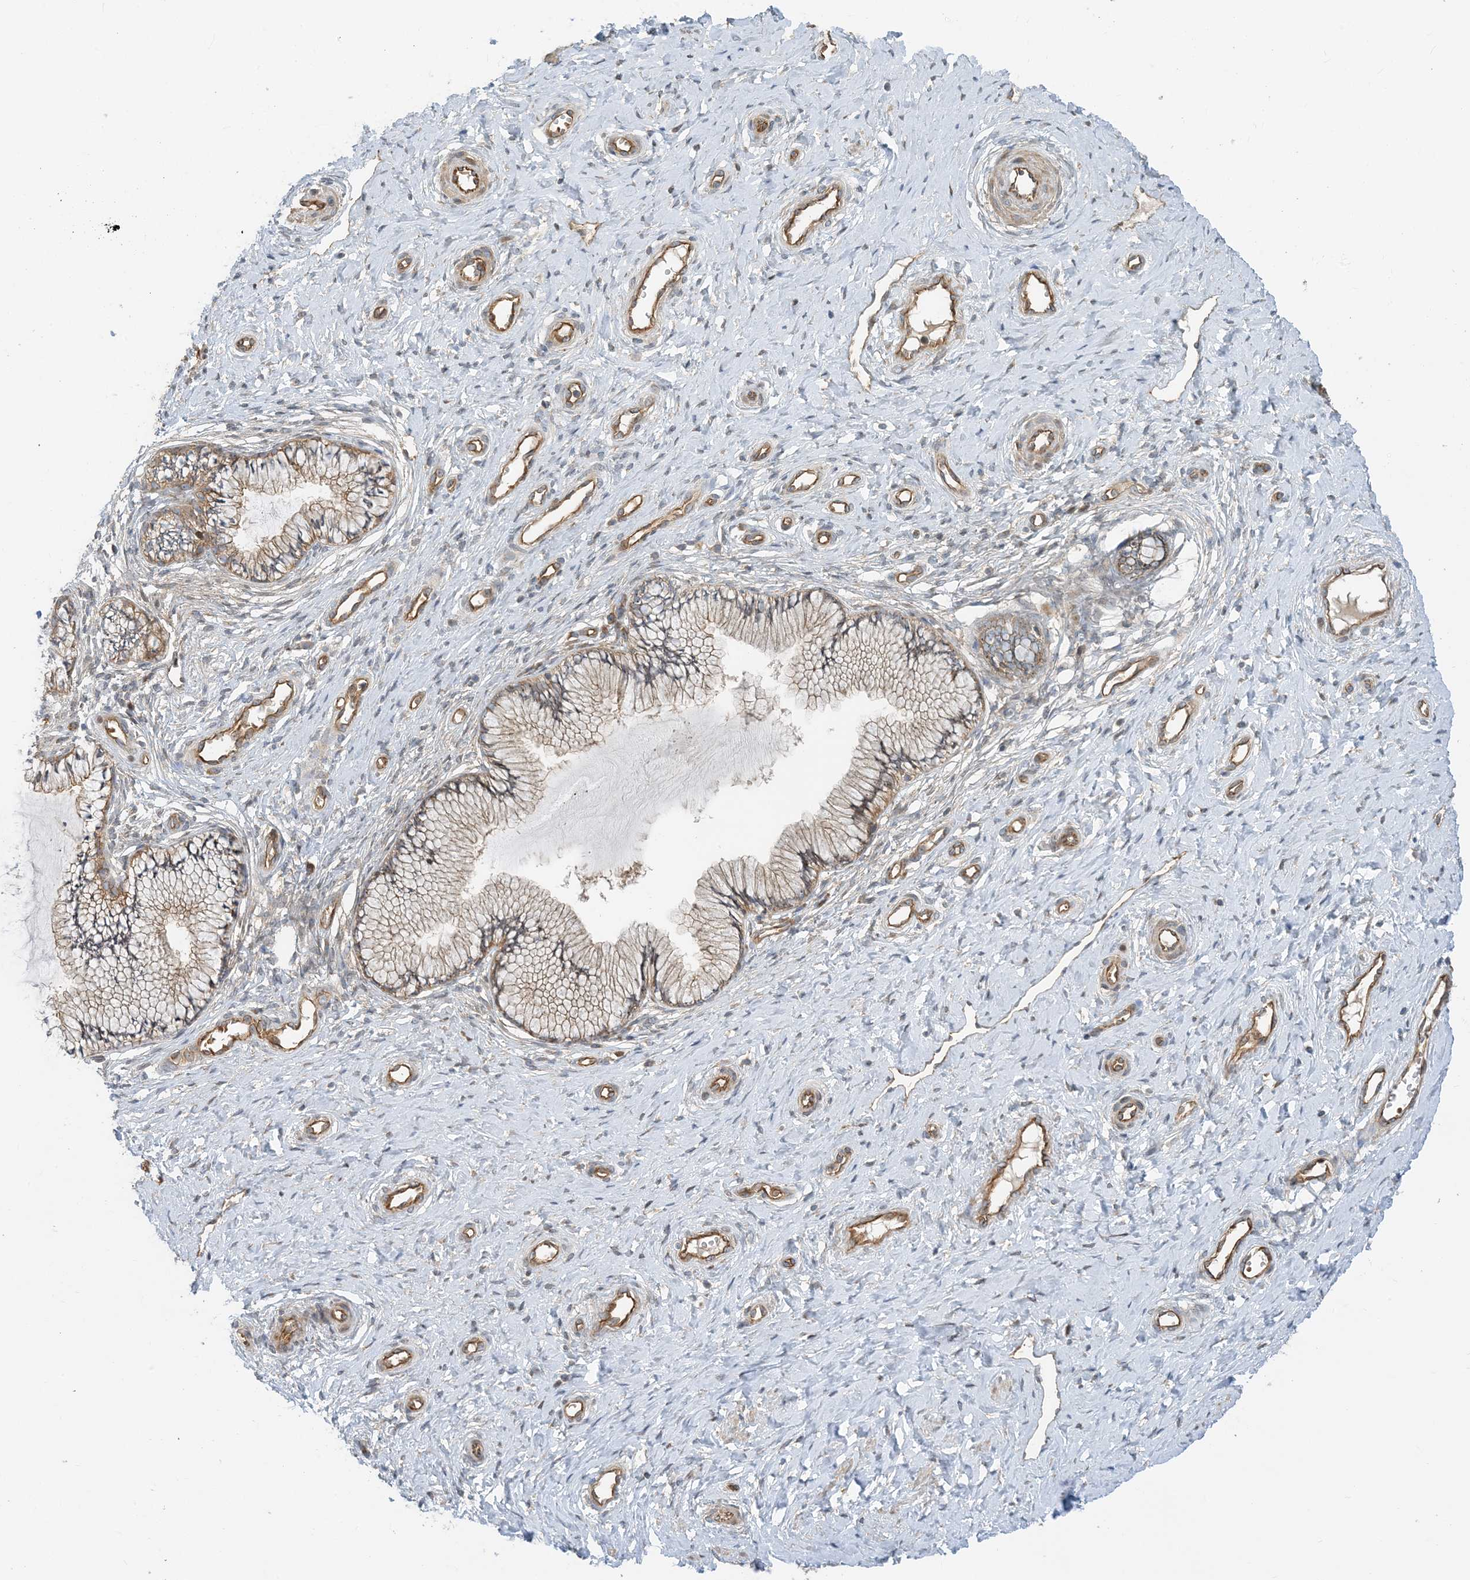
{"staining": {"intensity": "moderate", "quantity": ">75%", "location": "cytoplasmic/membranous"}, "tissue": "cervix", "cell_type": "Glandular cells", "image_type": "normal", "snomed": [{"axis": "morphology", "description": "Normal tissue, NOS"}, {"axis": "topography", "description": "Cervix"}], "caption": "A brown stain highlights moderate cytoplasmic/membranous positivity of a protein in glandular cells of benign cervix. The staining was performed using DAB (3,3'-diaminobenzidine) to visualize the protein expression in brown, while the nuclei were stained in blue with hematoxylin (Magnification: 20x).", "gene": "MYL5", "patient": {"sex": "female", "age": 36}}